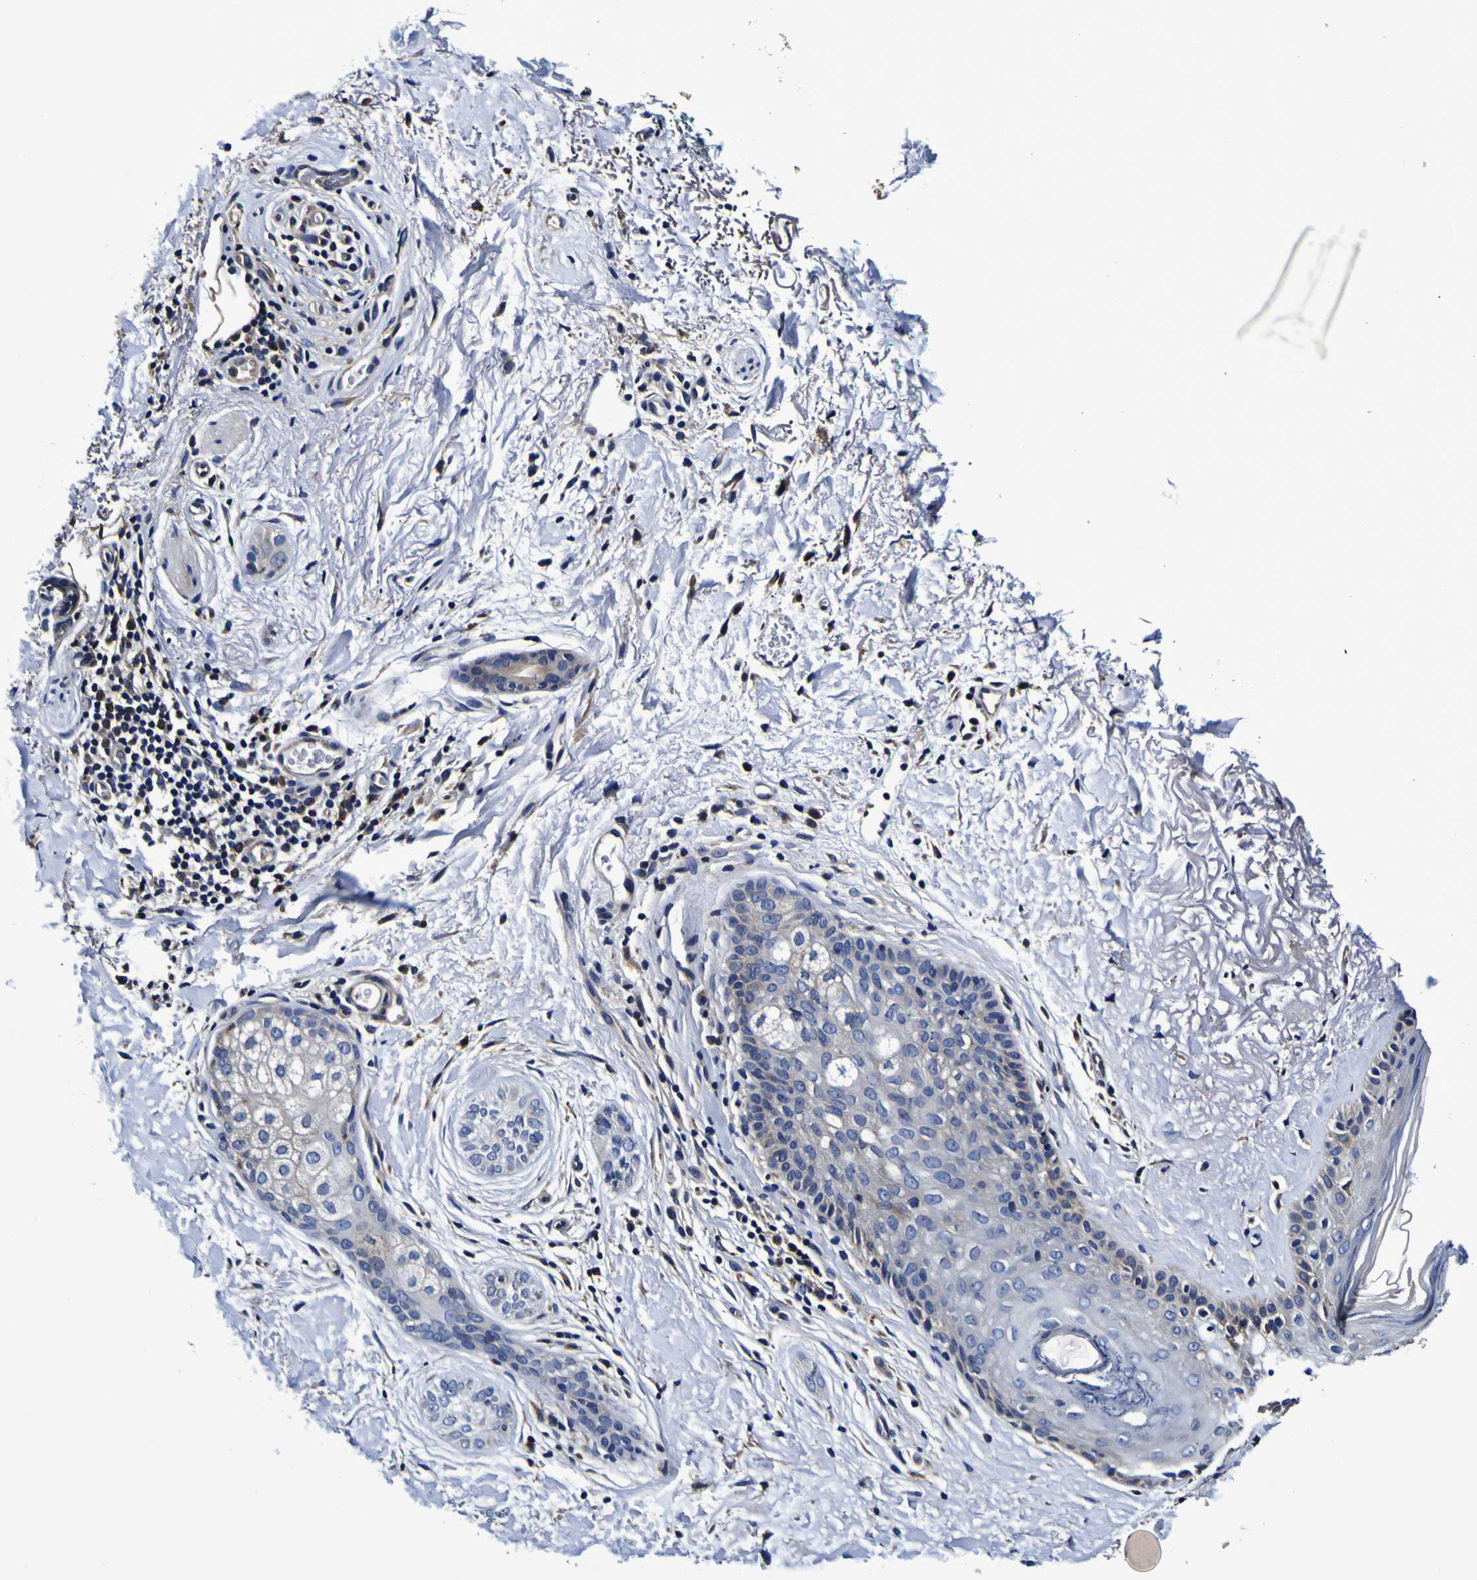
{"staining": {"intensity": "negative", "quantity": "none", "location": "none"}, "tissue": "skin cancer", "cell_type": "Tumor cells", "image_type": "cancer", "snomed": [{"axis": "morphology", "description": "Normal tissue, NOS"}, {"axis": "morphology", "description": "Basal cell carcinoma"}, {"axis": "topography", "description": "Skin"}], "caption": "Protein analysis of basal cell carcinoma (skin) displays no significant staining in tumor cells.", "gene": "GPX1", "patient": {"sex": "female", "age": 71}}